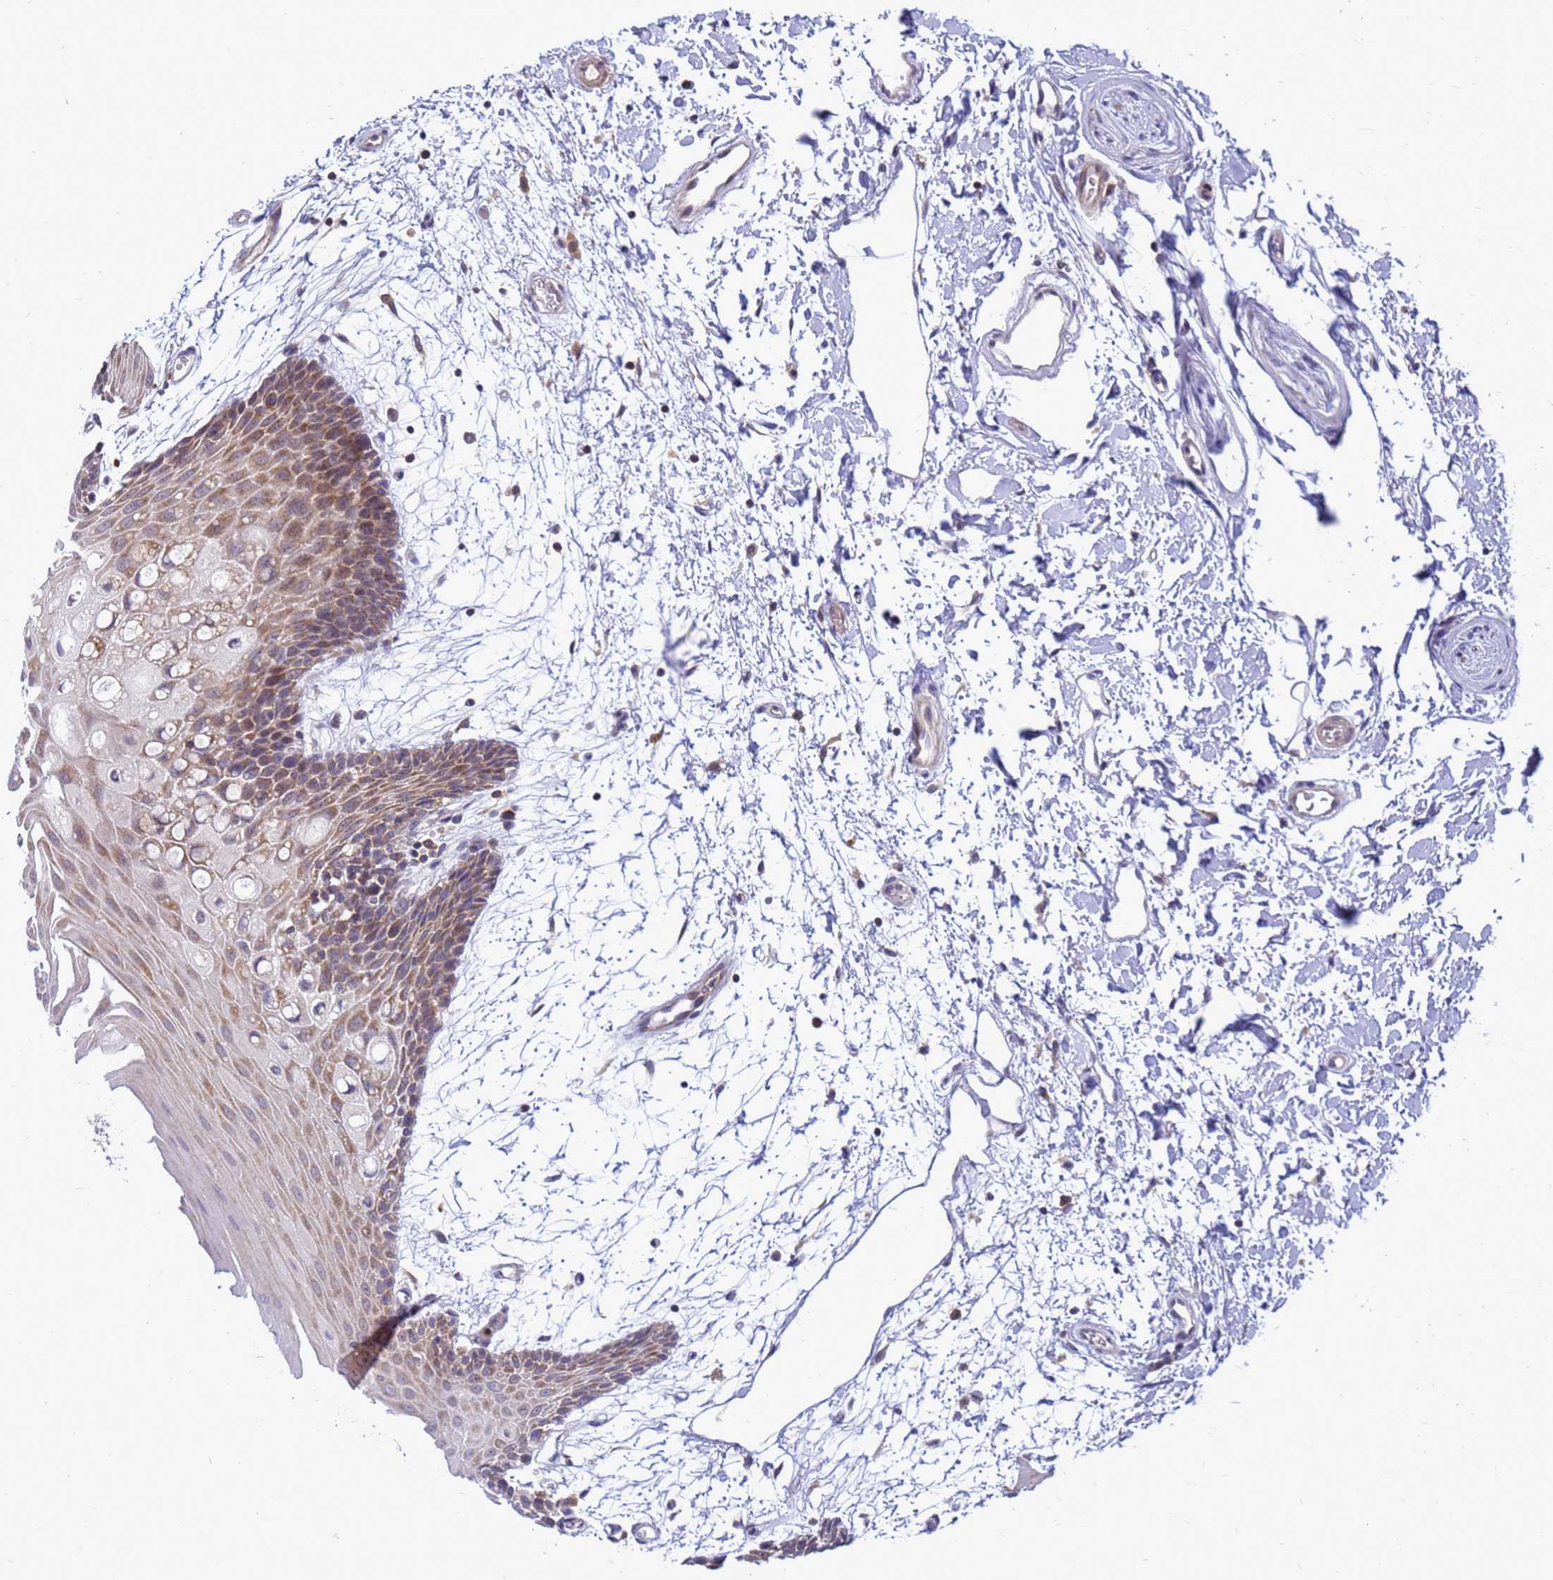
{"staining": {"intensity": "moderate", "quantity": "25%-75%", "location": "cytoplasmic/membranous"}, "tissue": "oral mucosa", "cell_type": "Squamous epithelial cells", "image_type": "normal", "snomed": [{"axis": "morphology", "description": "Normal tissue, NOS"}, {"axis": "topography", "description": "Skeletal muscle"}, {"axis": "topography", "description": "Oral tissue"}, {"axis": "topography", "description": "Salivary gland"}, {"axis": "topography", "description": "Peripheral nerve tissue"}], "caption": "The immunohistochemical stain labels moderate cytoplasmic/membranous staining in squamous epithelial cells of normal oral mucosa. Immunohistochemistry (ihc) stains the protein of interest in brown and the nuclei are stained blue.", "gene": "C12orf43", "patient": {"sex": "male", "age": 54}}